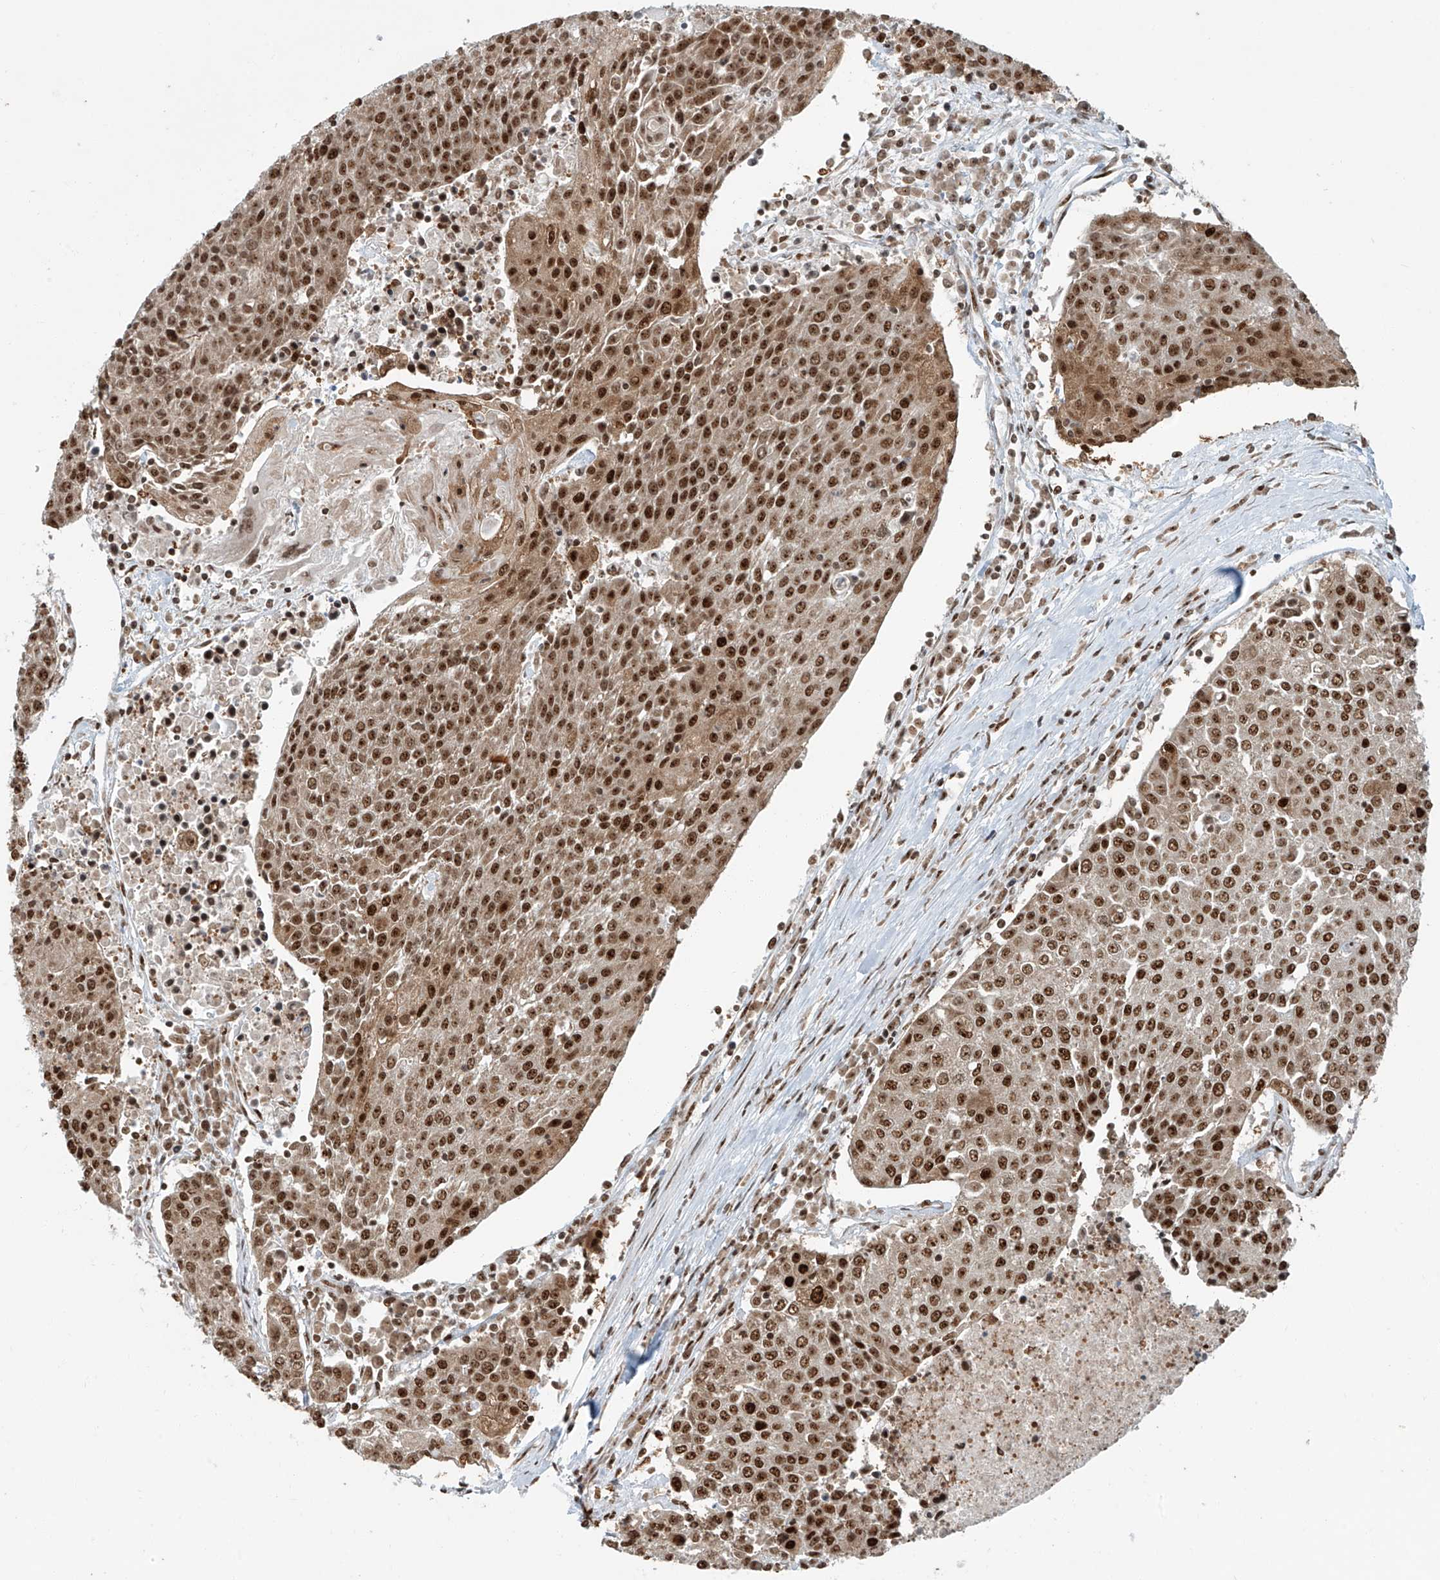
{"staining": {"intensity": "strong", "quantity": ">75%", "location": "cytoplasmic/membranous,nuclear"}, "tissue": "urothelial cancer", "cell_type": "Tumor cells", "image_type": "cancer", "snomed": [{"axis": "morphology", "description": "Urothelial carcinoma, High grade"}, {"axis": "topography", "description": "Urinary bladder"}], "caption": "High-grade urothelial carcinoma stained with a protein marker shows strong staining in tumor cells.", "gene": "FAM193B", "patient": {"sex": "female", "age": 85}}